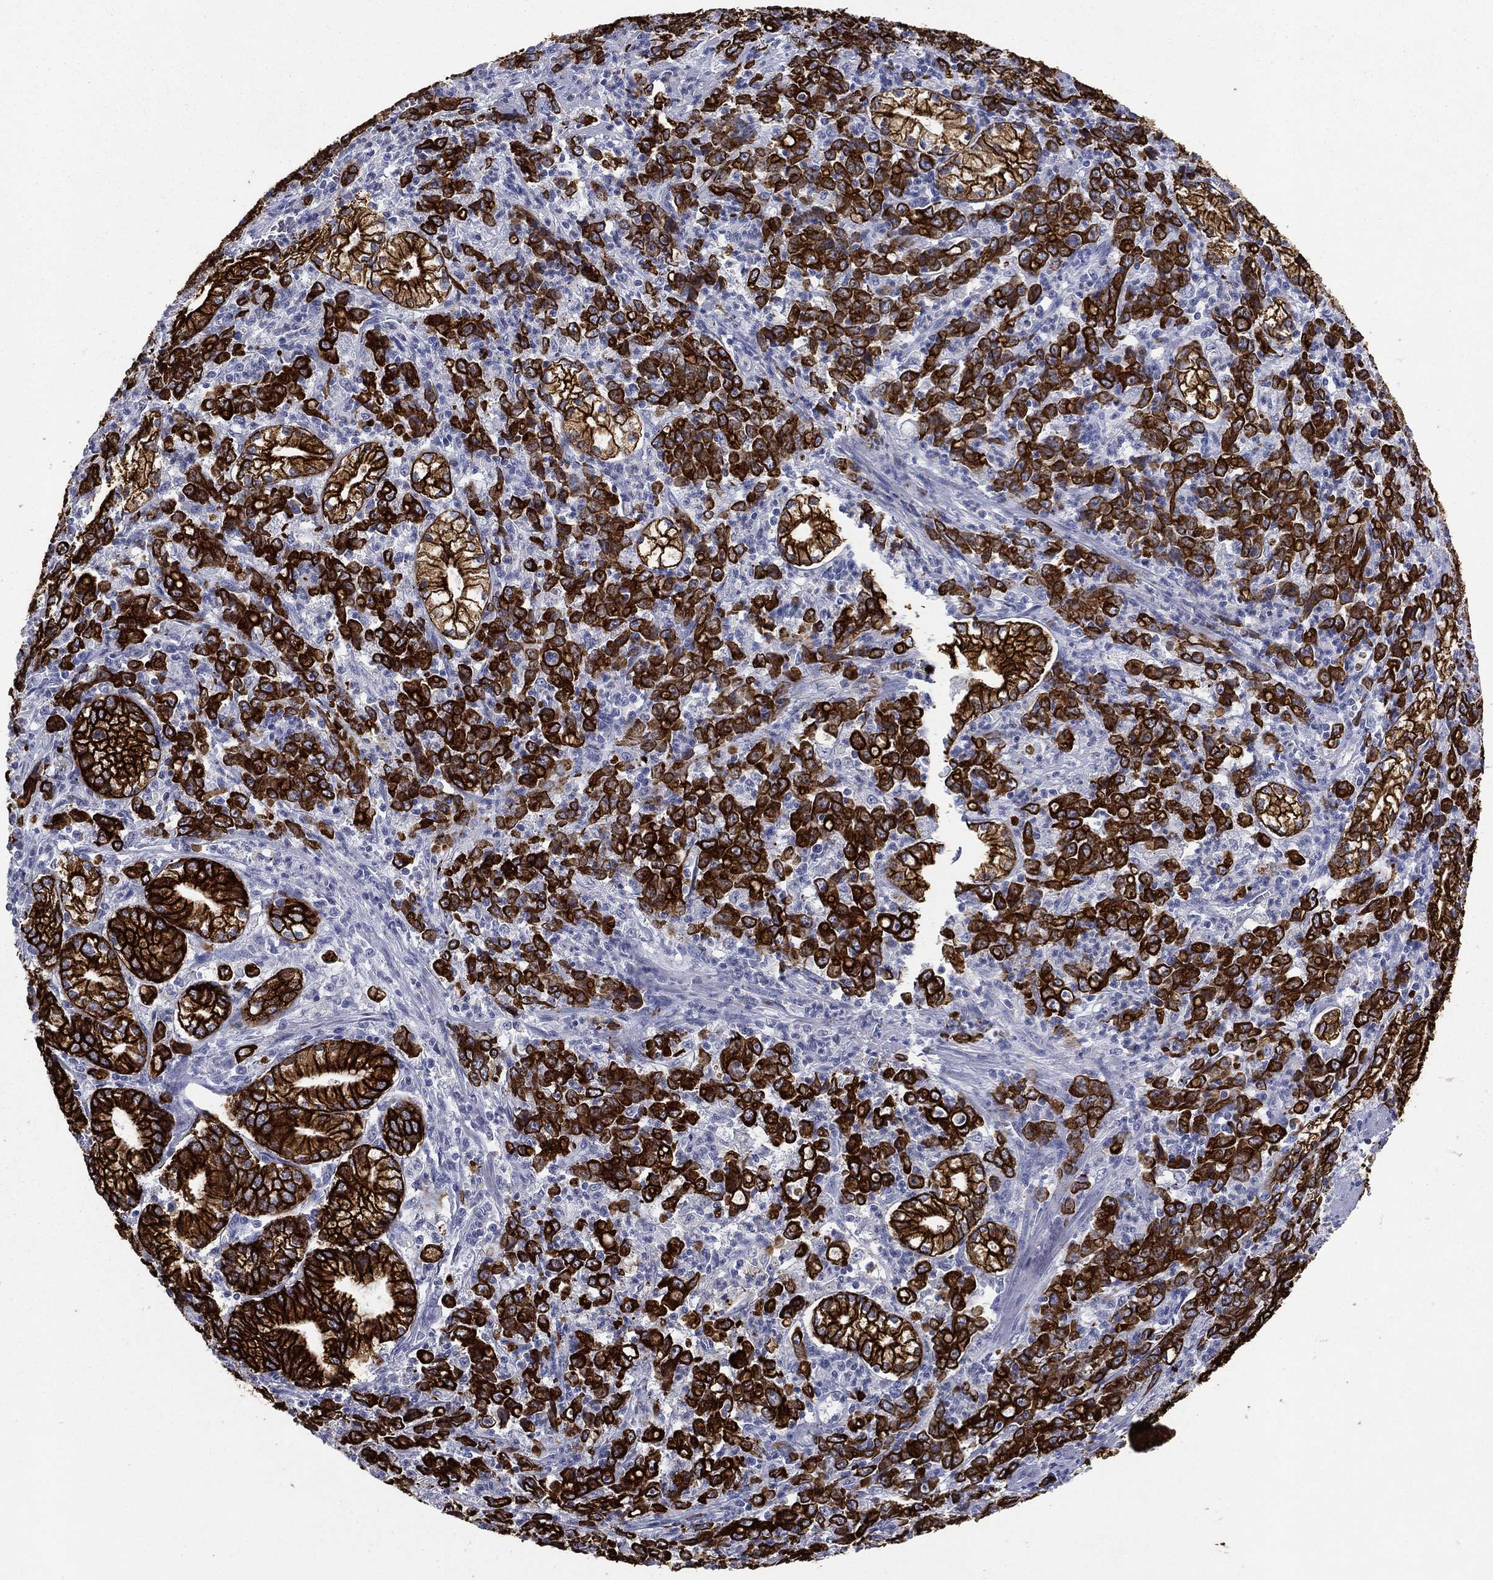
{"staining": {"intensity": "strong", "quantity": ">75%", "location": "cytoplasmic/membranous"}, "tissue": "stomach cancer", "cell_type": "Tumor cells", "image_type": "cancer", "snomed": [{"axis": "morphology", "description": "Adenocarcinoma, NOS"}, {"axis": "topography", "description": "Stomach, lower"}], "caption": "The histopathology image shows a brown stain indicating the presence of a protein in the cytoplasmic/membranous of tumor cells in stomach adenocarcinoma.", "gene": "KRT7", "patient": {"sex": "female", "age": 71}}